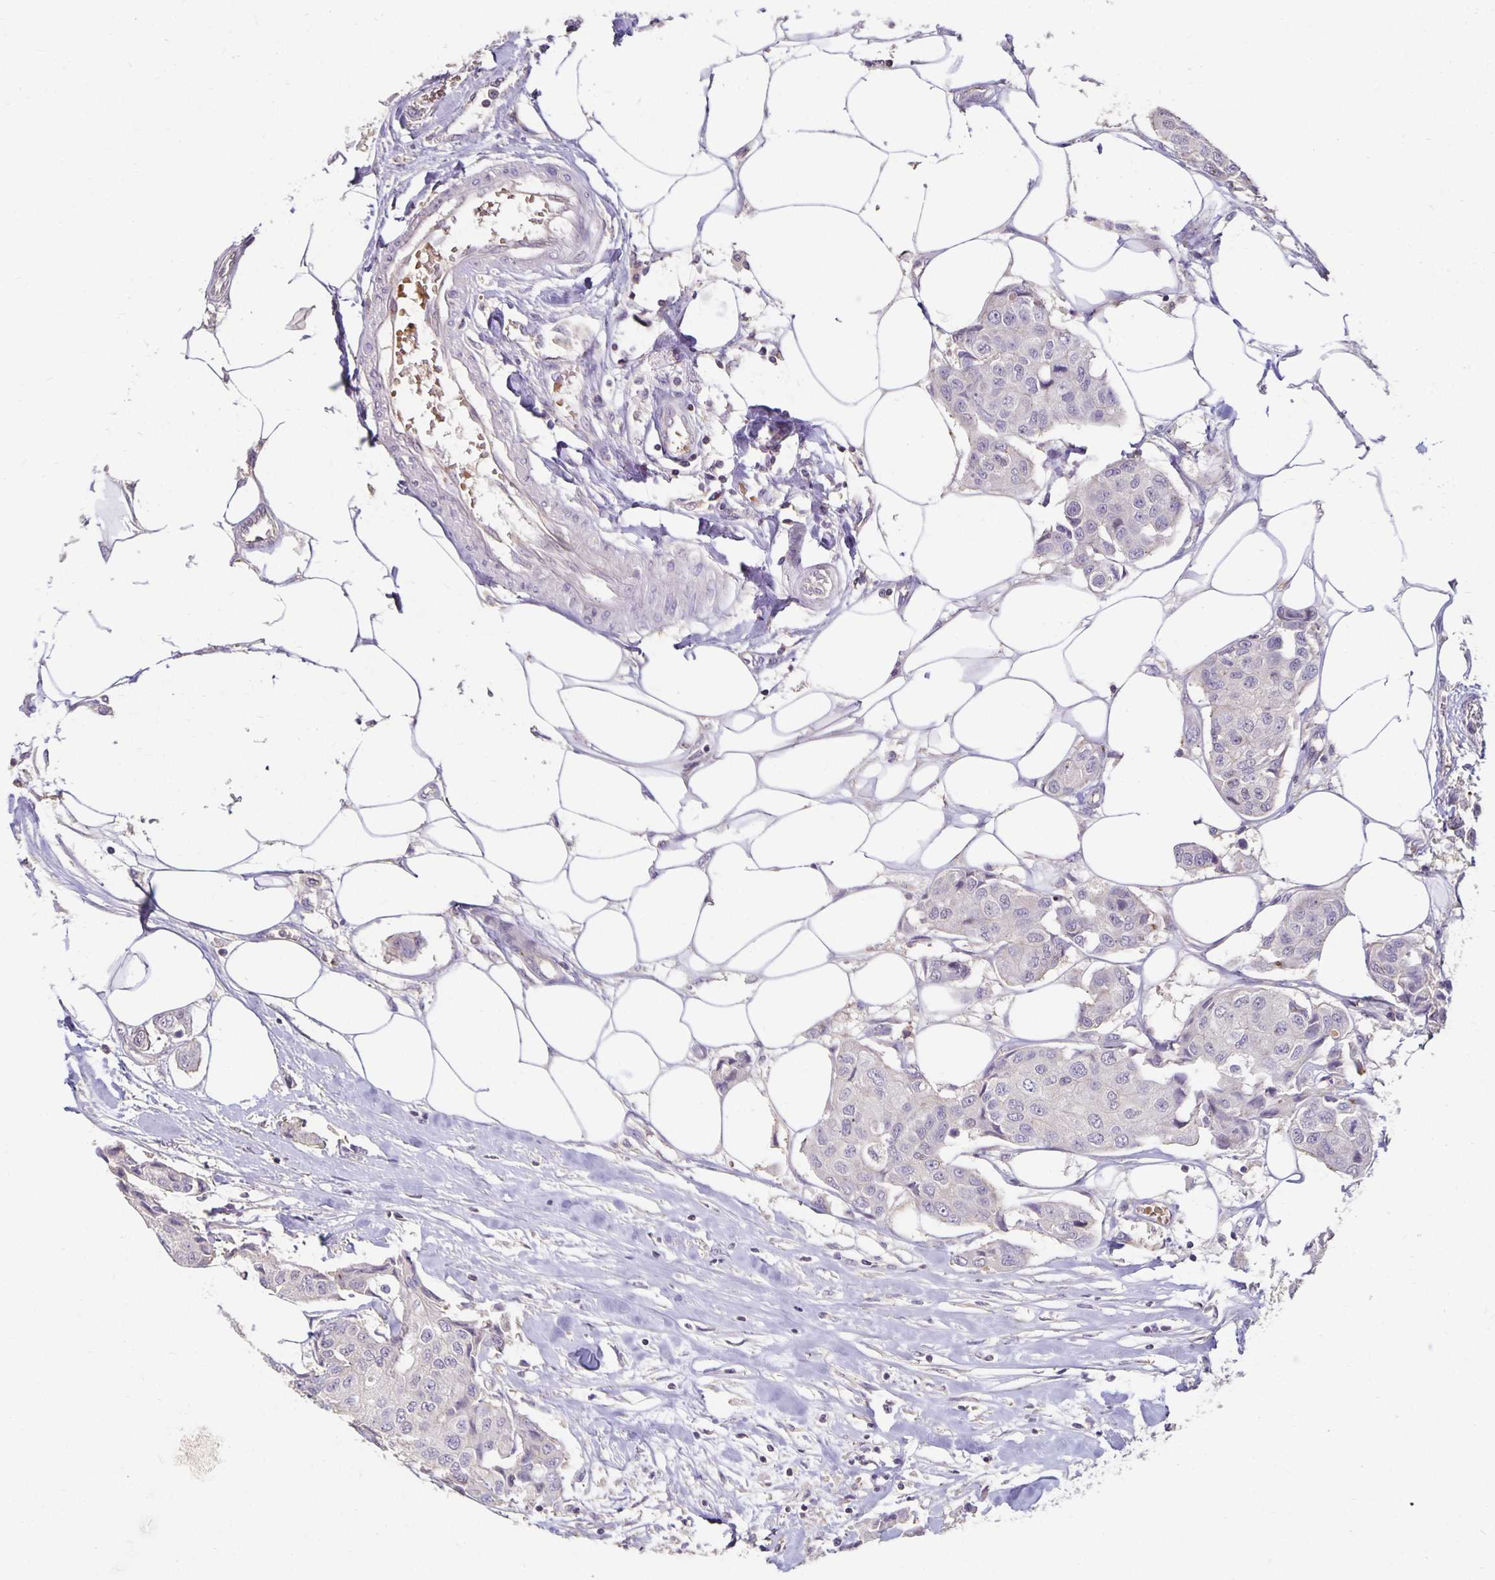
{"staining": {"intensity": "negative", "quantity": "none", "location": "none"}, "tissue": "breast cancer", "cell_type": "Tumor cells", "image_type": "cancer", "snomed": [{"axis": "morphology", "description": "Duct carcinoma"}, {"axis": "topography", "description": "Breast"}, {"axis": "topography", "description": "Lymph node"}], "caption": "Histopathology image shows no significant protein expression in tumor cells of breast cancer (intraductal carcinoma).", "gene": "CST6", "patient": {"sex": "female", "age": 80}}